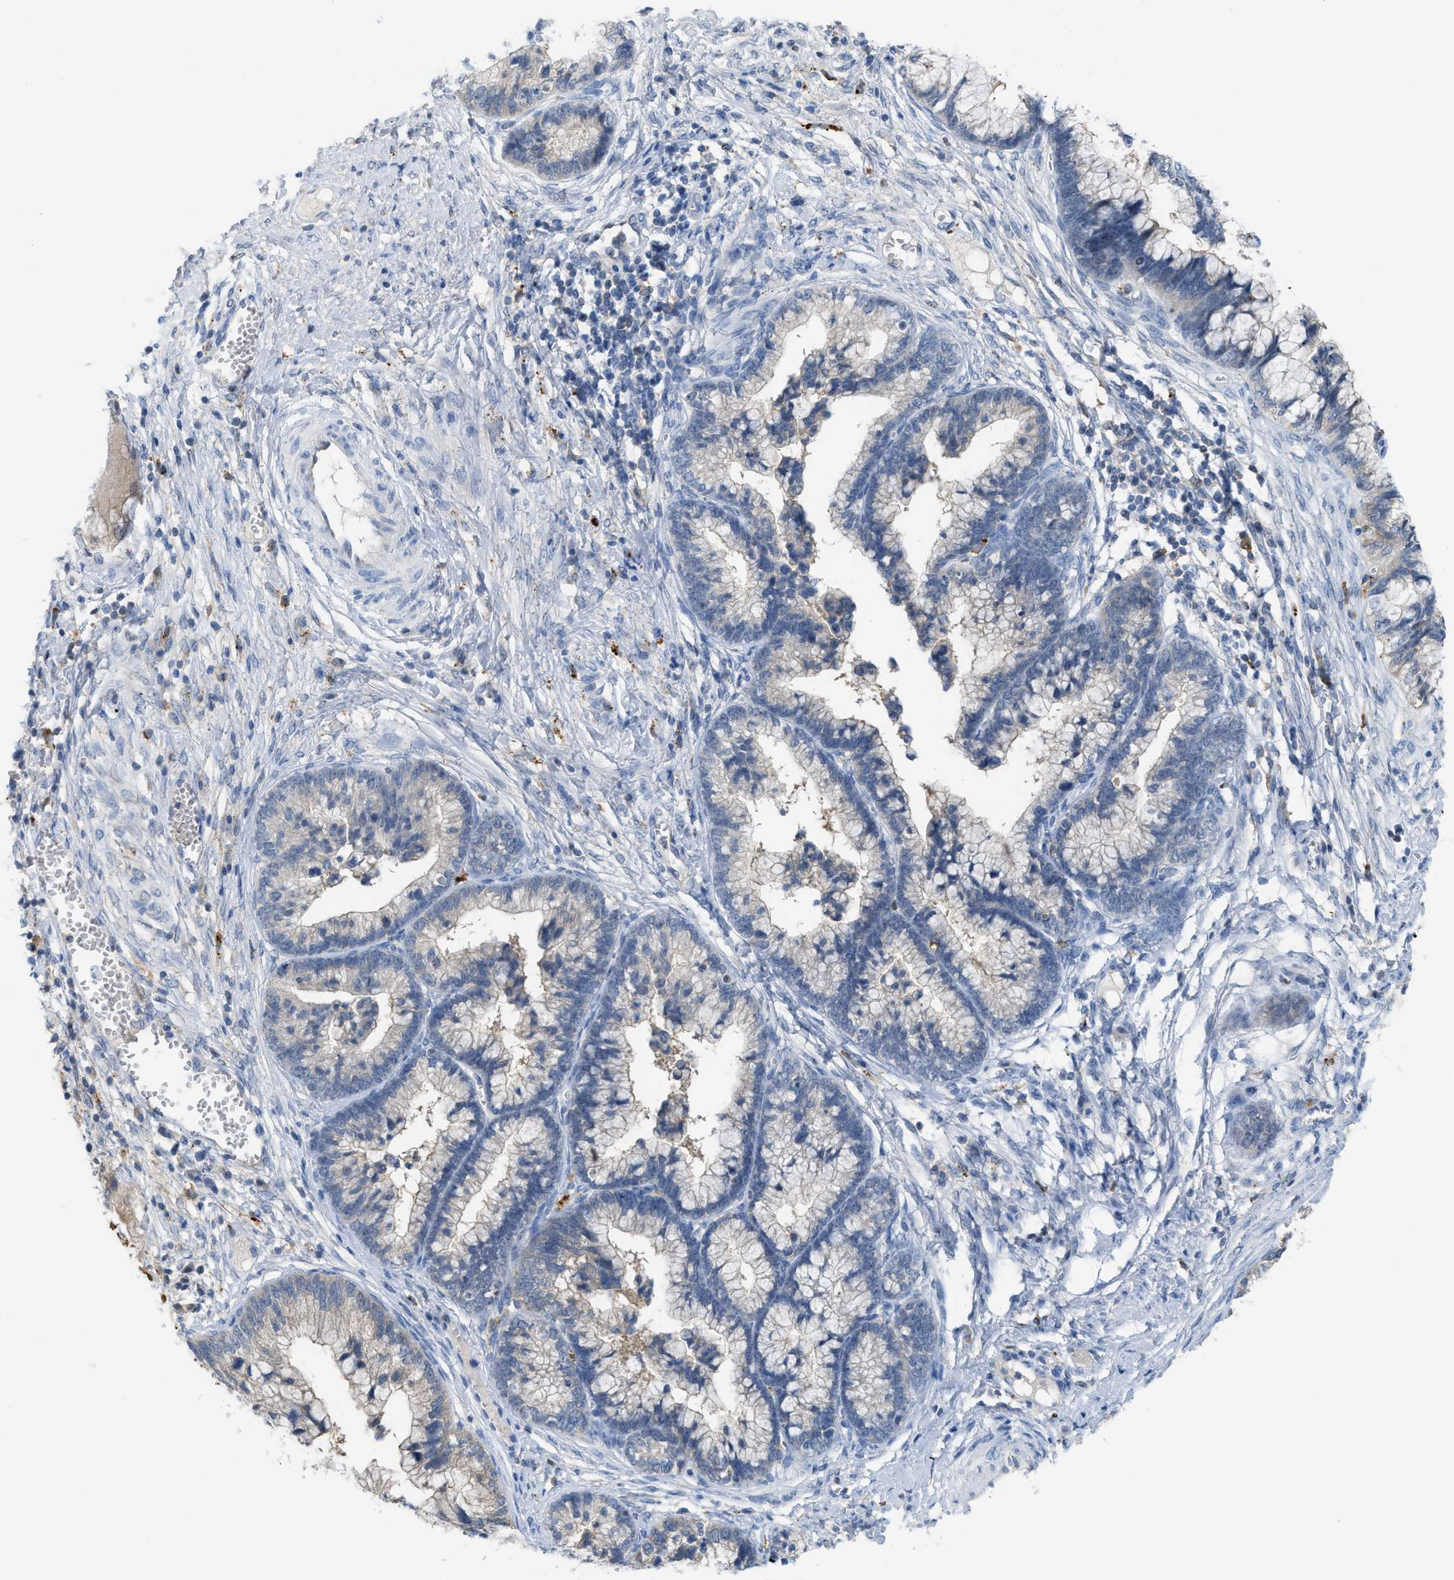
{"staining": {"intensity": "weak", "quantity": "25%-75%", "location": "cytoplasmic/membranous"}, "tissue": "cervical cancer", "cell_type": "Tumor cells", "image_type": "cancer", "snomed": [{"axis": "morphology", "description": "Adenocarcinoma, NOS"}, {"axis": "topography", "description": "Cervix"}], "caption": "Protein positivity by immunohistochemistry (IHC) displays weak cytoplasmic/membranous expression in about 25%-75% of tumor cells in cervical adenocarcinoma.", "gene": "CSTB", "patient": {"sex": "female", "age": 44}}